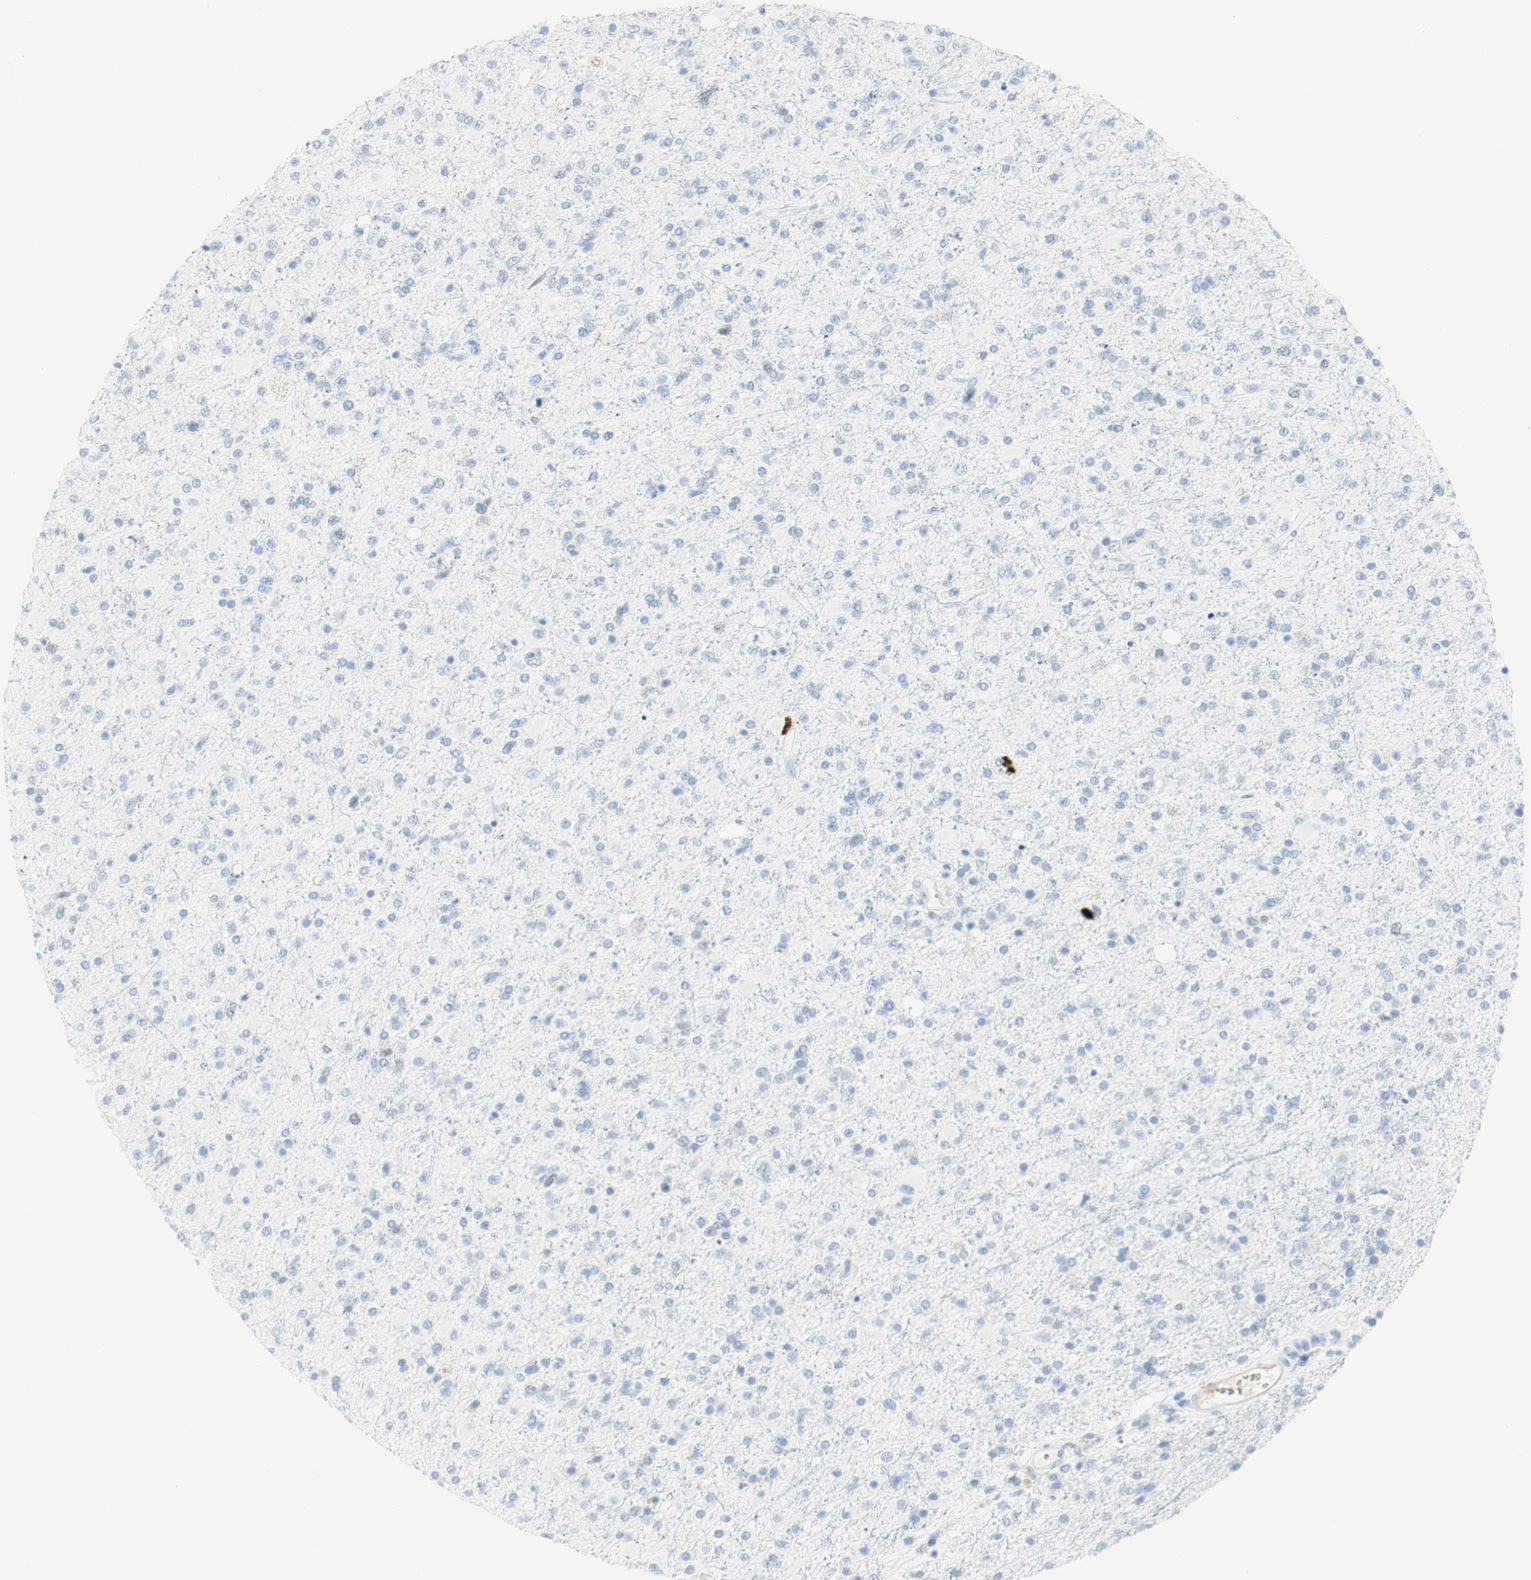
{"staining": {"intensity": "negative", "quantity": "none", "location": "none"}, "tissue": "glioma", "cell_type": "Tumor cells", "image_type": "cancer", "snomed": [{"axis": "morphology", "description": "Glioma, malignant, High grade"}, {"axis": "topography", "description": "Brain"}], "caption": "The image displays no staining of tumor cells in high-grade glioma (malignant).", "gene": "S100A9", "patient": {"sex": "male", "age": 33}}